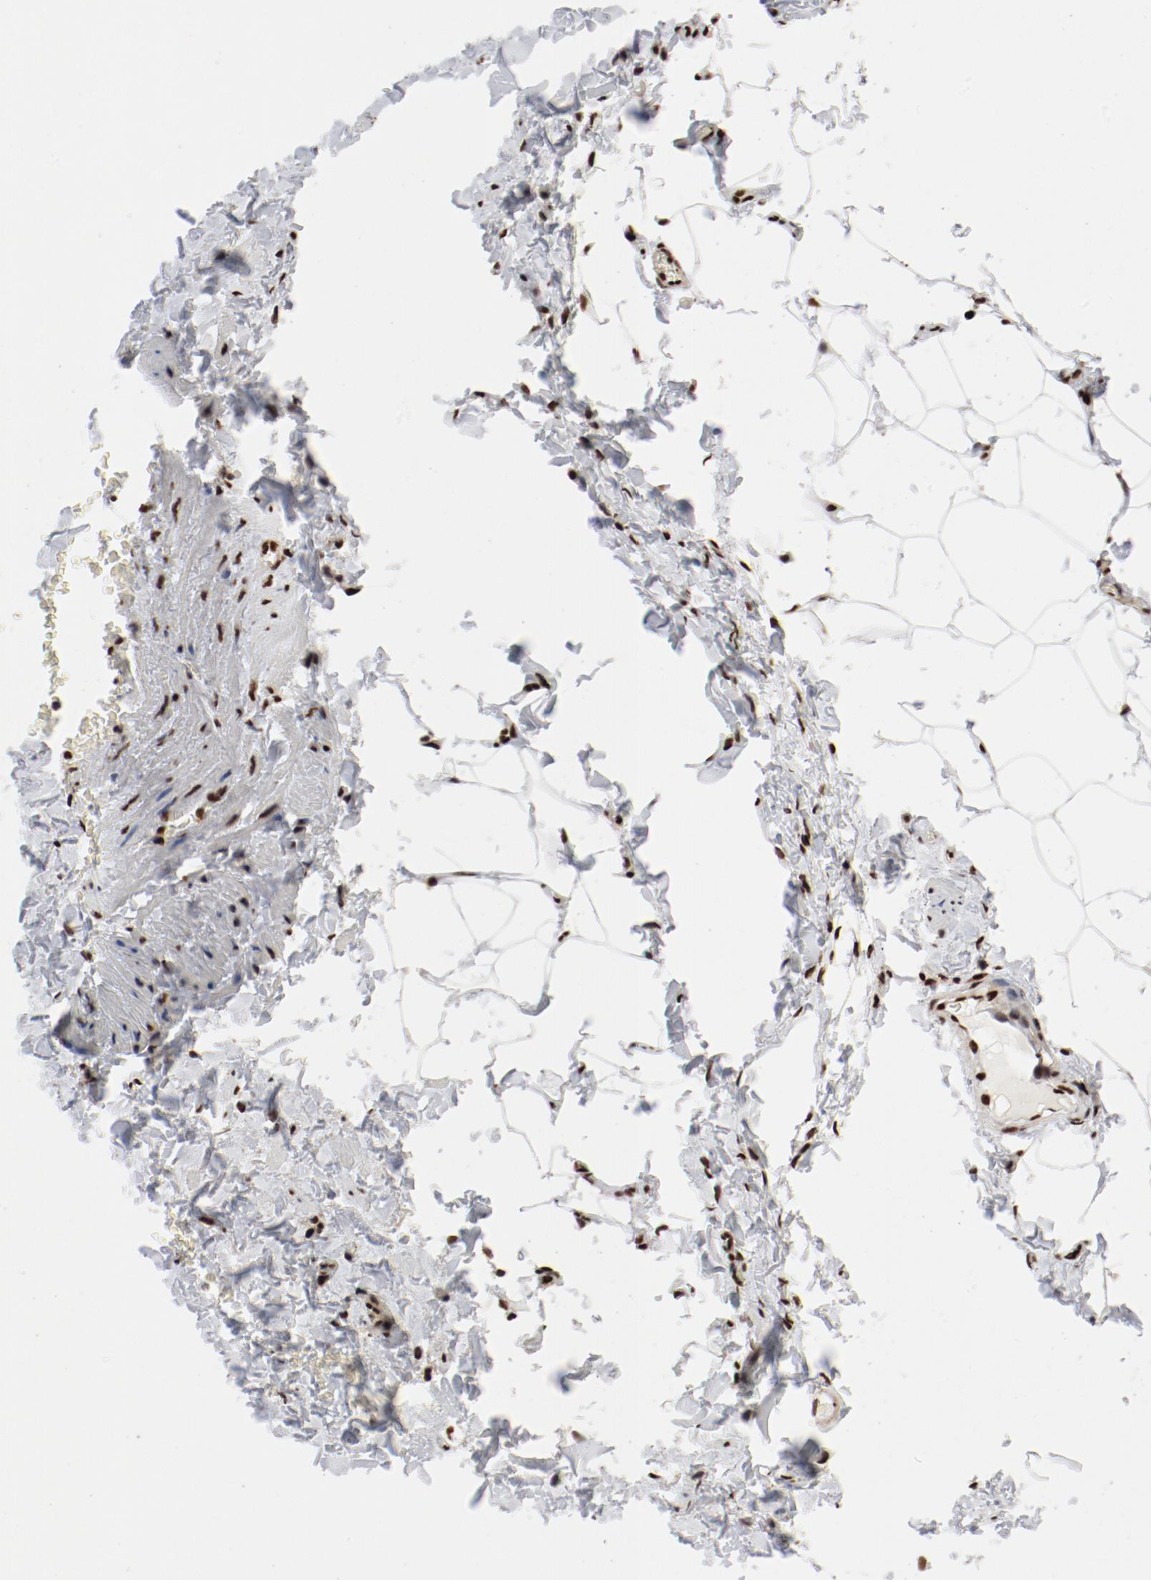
{"staining": {"intensity": "strong", "quantity": ">75%", "location": "nuclear"}, "tissue": "adipose tissue", "cell_type": "Adipocytes", "image_type": "normal", "snomed": [{"axis": "morphology", "description": "Normal tissue, NOS"}, {"axis": "topography", "description": "Vascular tissue"}], "caption": "The photomicrograph shows staining of unremarkable adipose tissue, revealing strong nuclear protein positivity (brown color) within adipocytes.", "gene": "NFYB", "patient": {"sex": "male", "age": 41}}